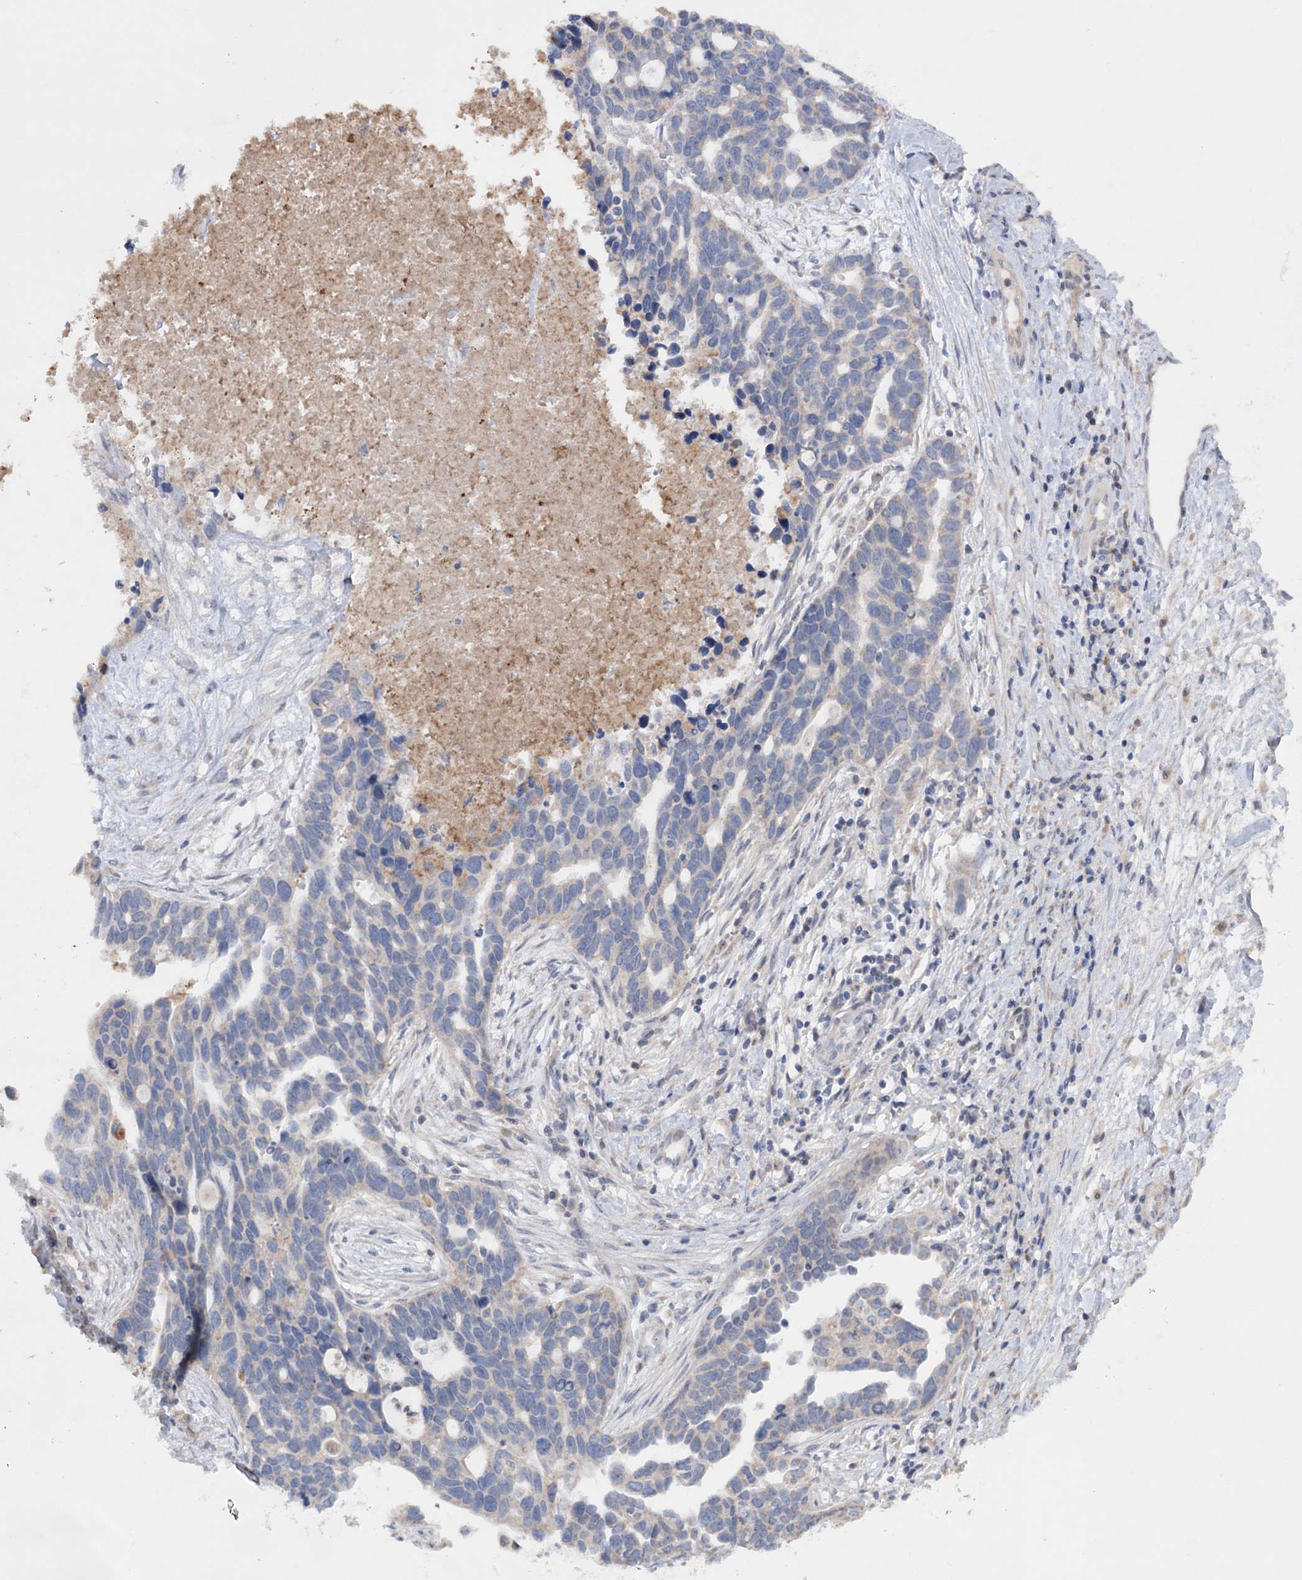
{"staining": {"intensity": "weak", "quantity": "<25%", "location": "cytoplasmic/membranous"}, "tissue": "ovarian cancer", "cell_type": "Tumor cells", "image_type": "cancer", "snomed": [{"axis": "morphology", "description": "Cystadenocarcinoma, serous, NOS"}, {"axis": "topography", "description": "Ovary"}], "caption": "The image demonstrates no significant positivity in tumor cells of ovarian cancer (serous cystadenocarcinoma).", "gene": "MTCH2", "patient": {"sex": "female", "age": 54}}